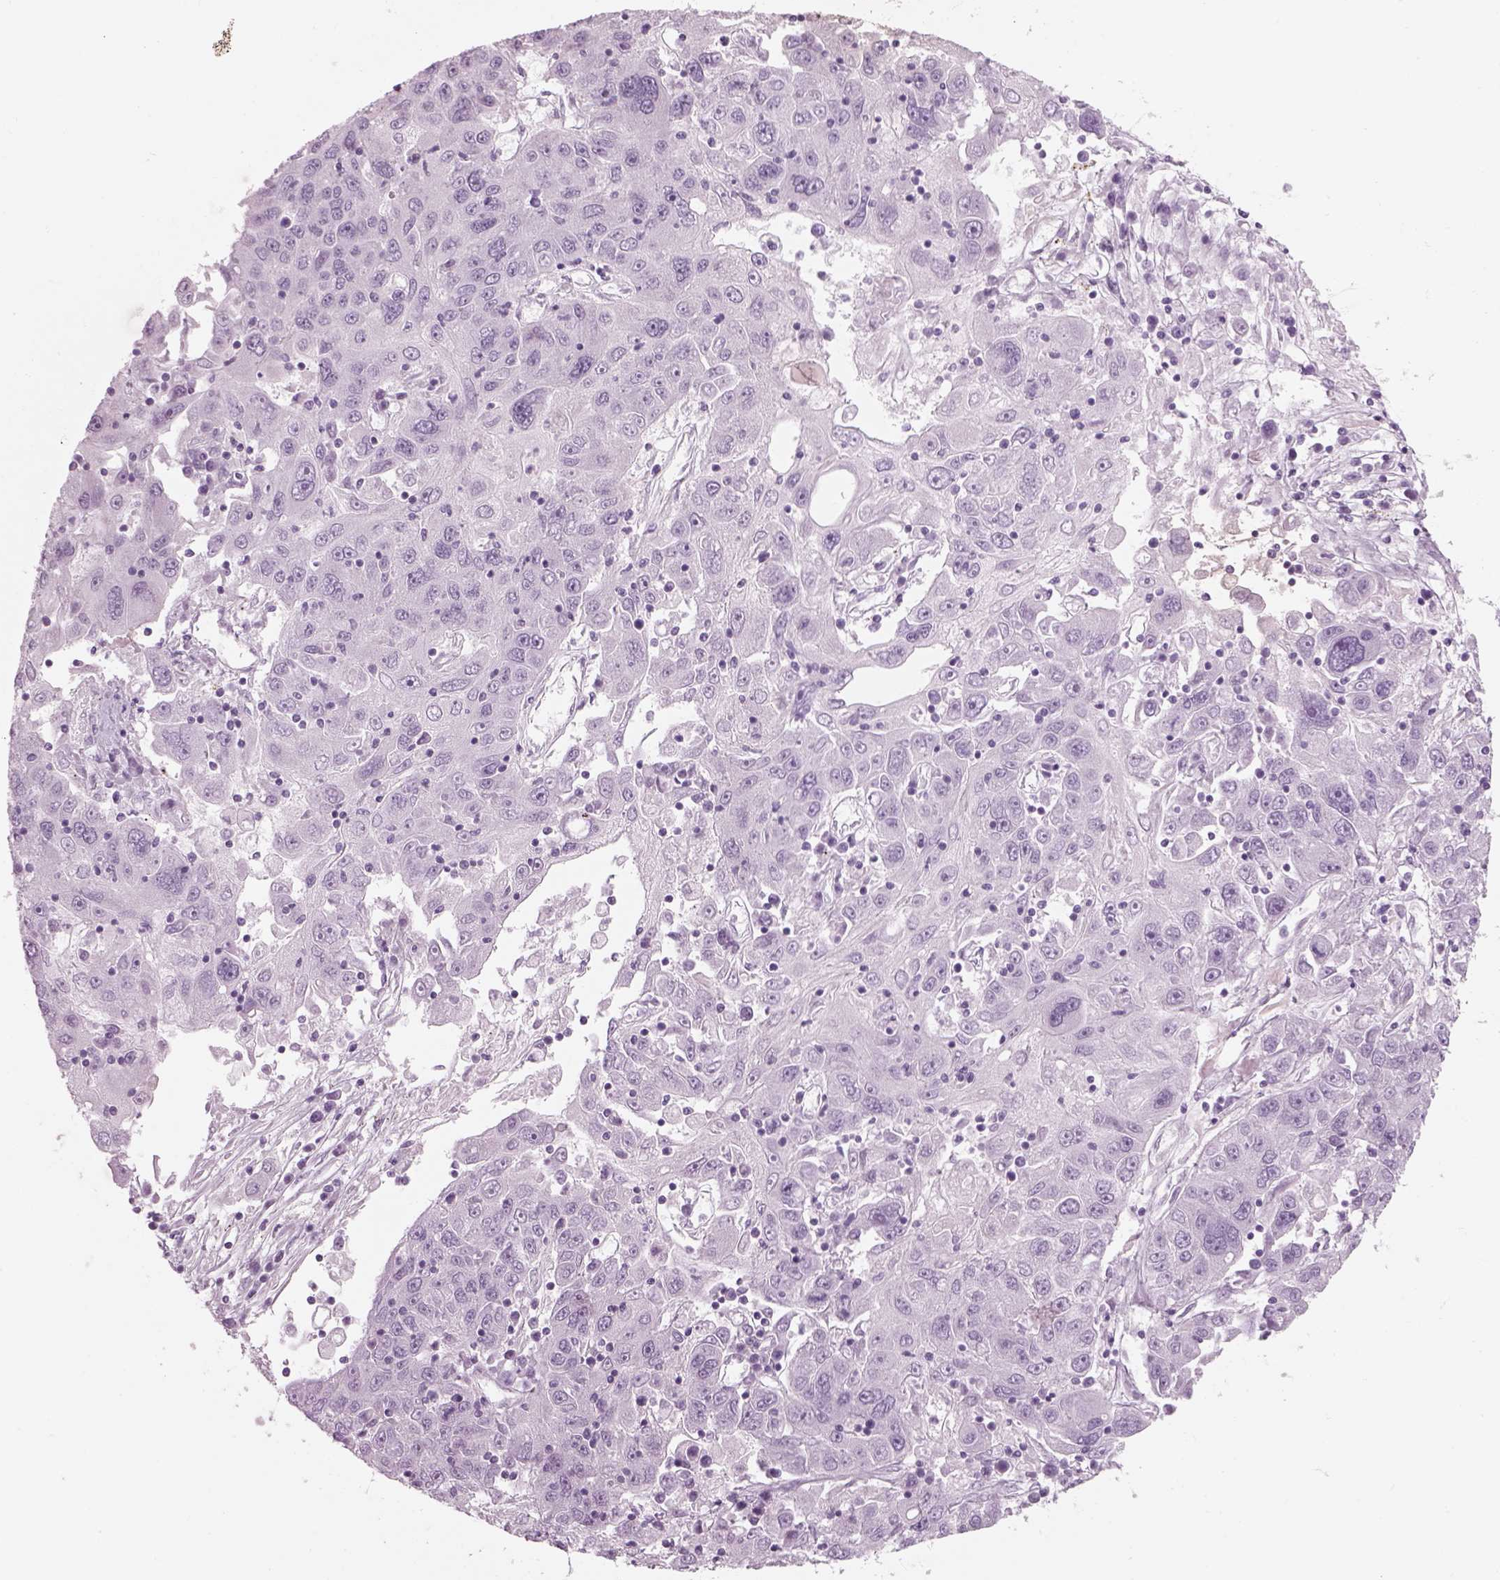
{"staining": {"intensity": "negative", "quantity": "none", "location": "none"}, "tissue": "stomach cancer", "cell_type": "Tumor cells", "image_type": "cancer", "snomed": [{"axis": "morphology", "description": "Adenocarcinoma, NOS"}, {"axis": "topography", "description": "Stomach"}], "caption": "The histopathology image exhibits no significant expression in tumor cells of stomach cancer.", "gene": "GAS2L2", "patient": {"sex": "male", "age": 56}}